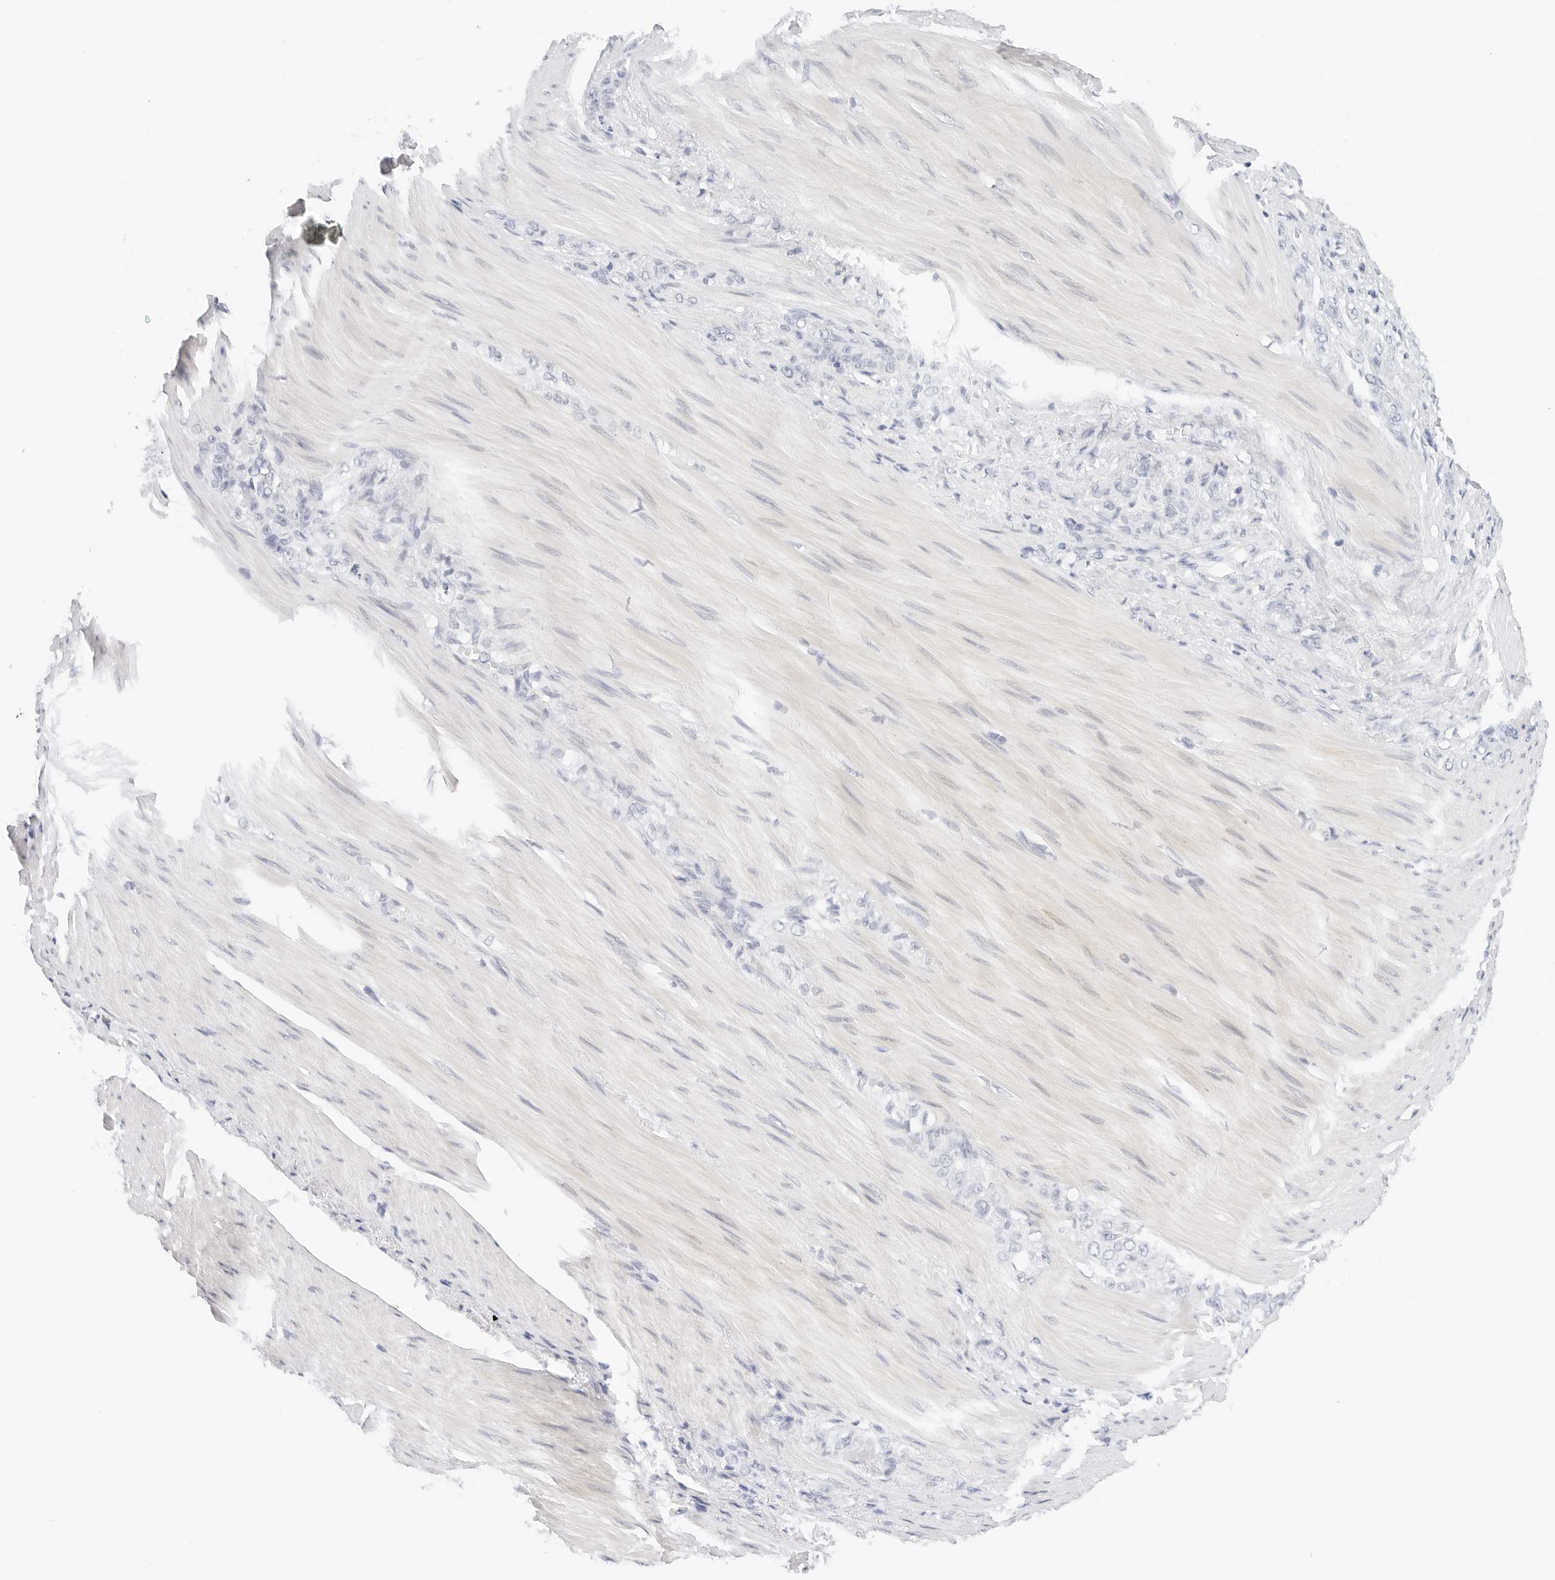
{"staining": {"intensity": "negative", "quantity": "none", "location": "none"}, "tissue": "stomach cancer", "cell_type": "Tumor cells", "image_type": "cancer", "snomed": [{"axis": "morphology", "description": "Normal tissue, NOS"}, {"axis": "morphology", "description": "Adenocarcinoma, NOS"}, {"axis": "topography", "description": "Stomach"}], "caption": "There is no significant staining in tumor cells of stomach adenocarcinoma.", "gene": "CD22", "patient": {"sex": "male", "age": 82}}